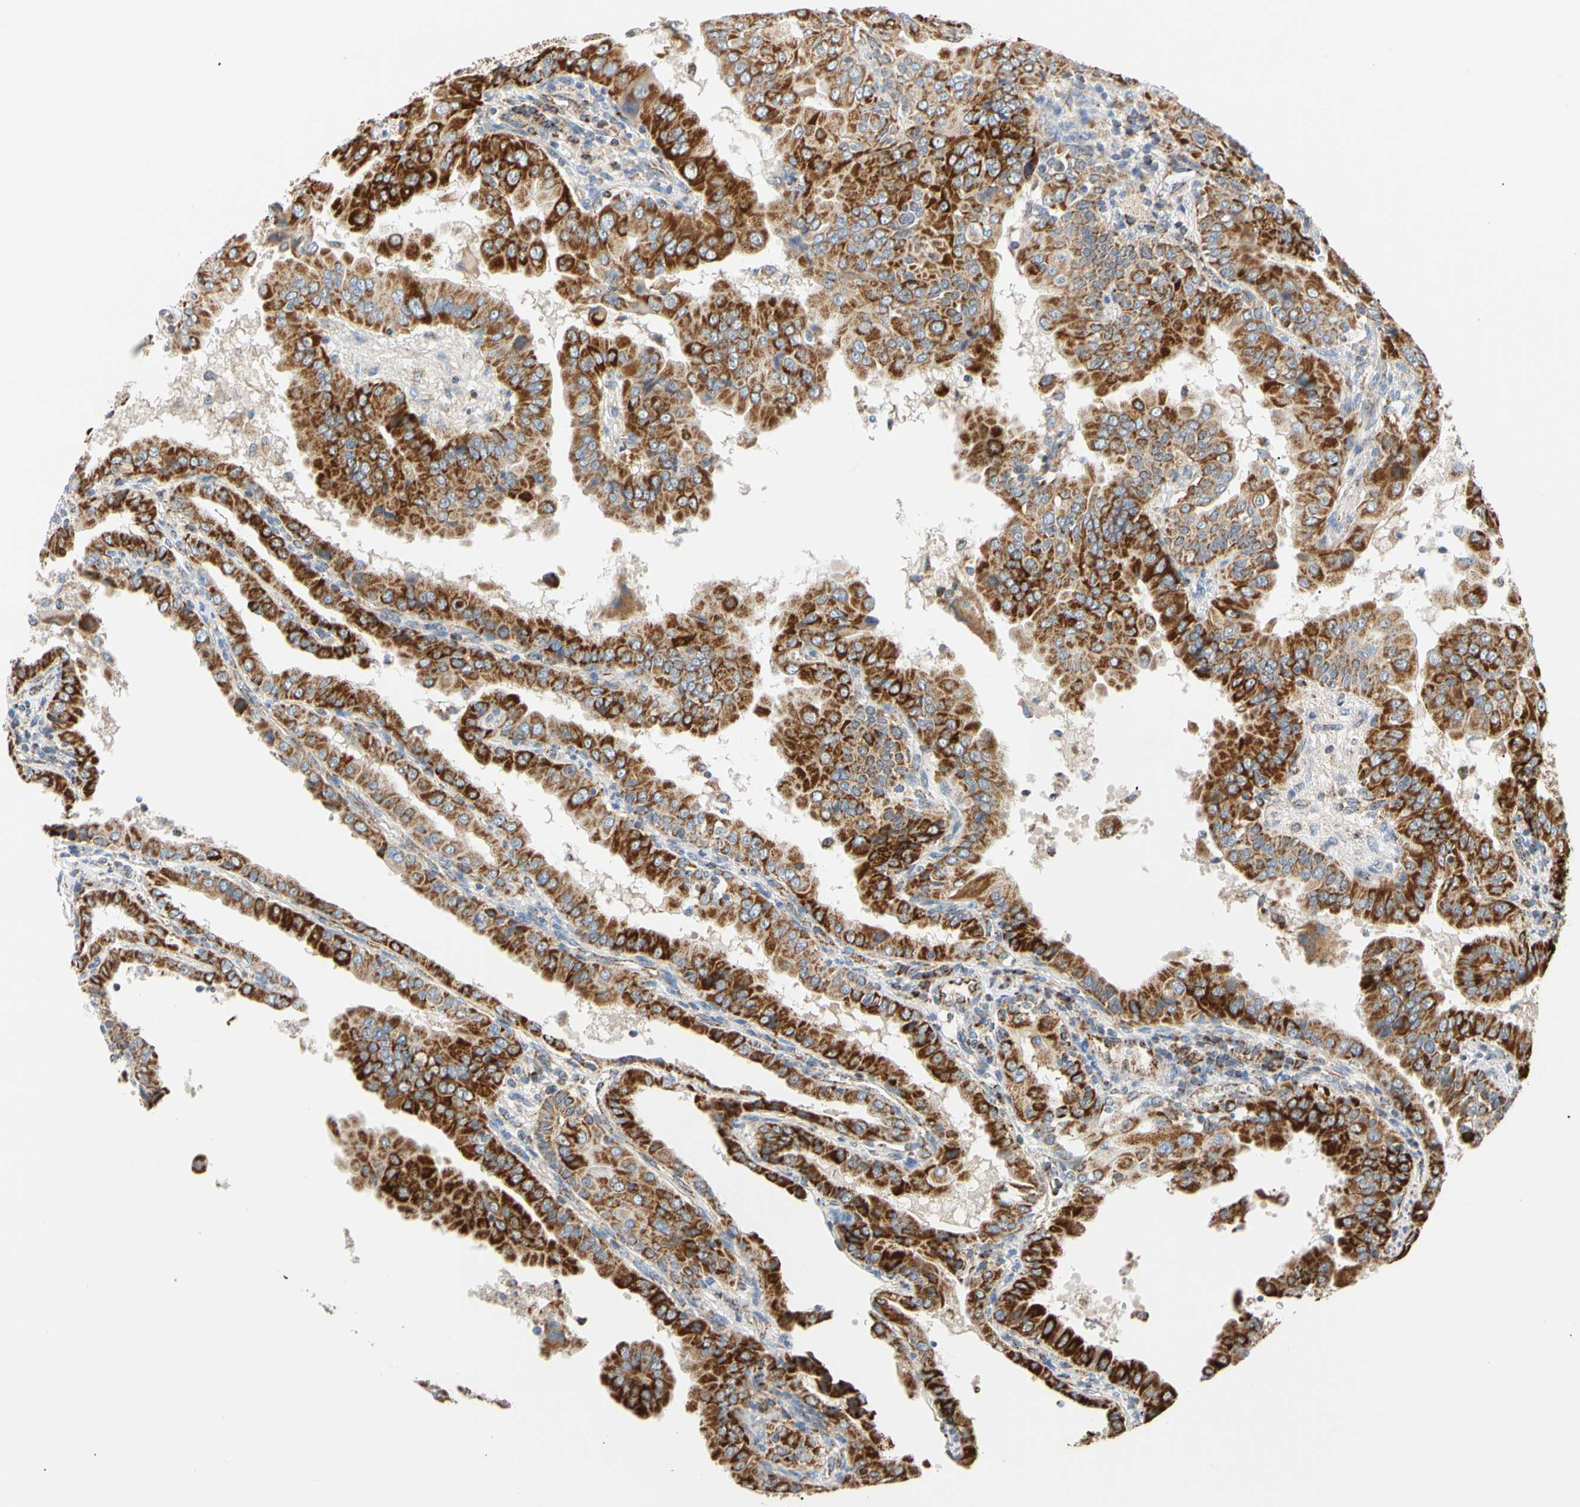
{"staining": {"intensity": "strong", "quantity": ">75%", "location": "cytoplasmic/membranous"}, "tissue": "thyroid cancer", "cell_type": "Tumor cells", "image_type": "cancer", "snomed": [{"axis": "morphology", "description": "Papillary adenocarcinoma, NOS"}, {"axis": "topography", "description": "Thyroid gland"}], "caption": "A high-resolution micrograph shows immunohistochemistry staining of papillary adenocarcinoma (thyroid), which exhibits strong cytoplasmic/membranous expression in approximately >75% of tumor cells.", "gene": "ACAT1", "patient": {"sex": "male", "age": 33}}